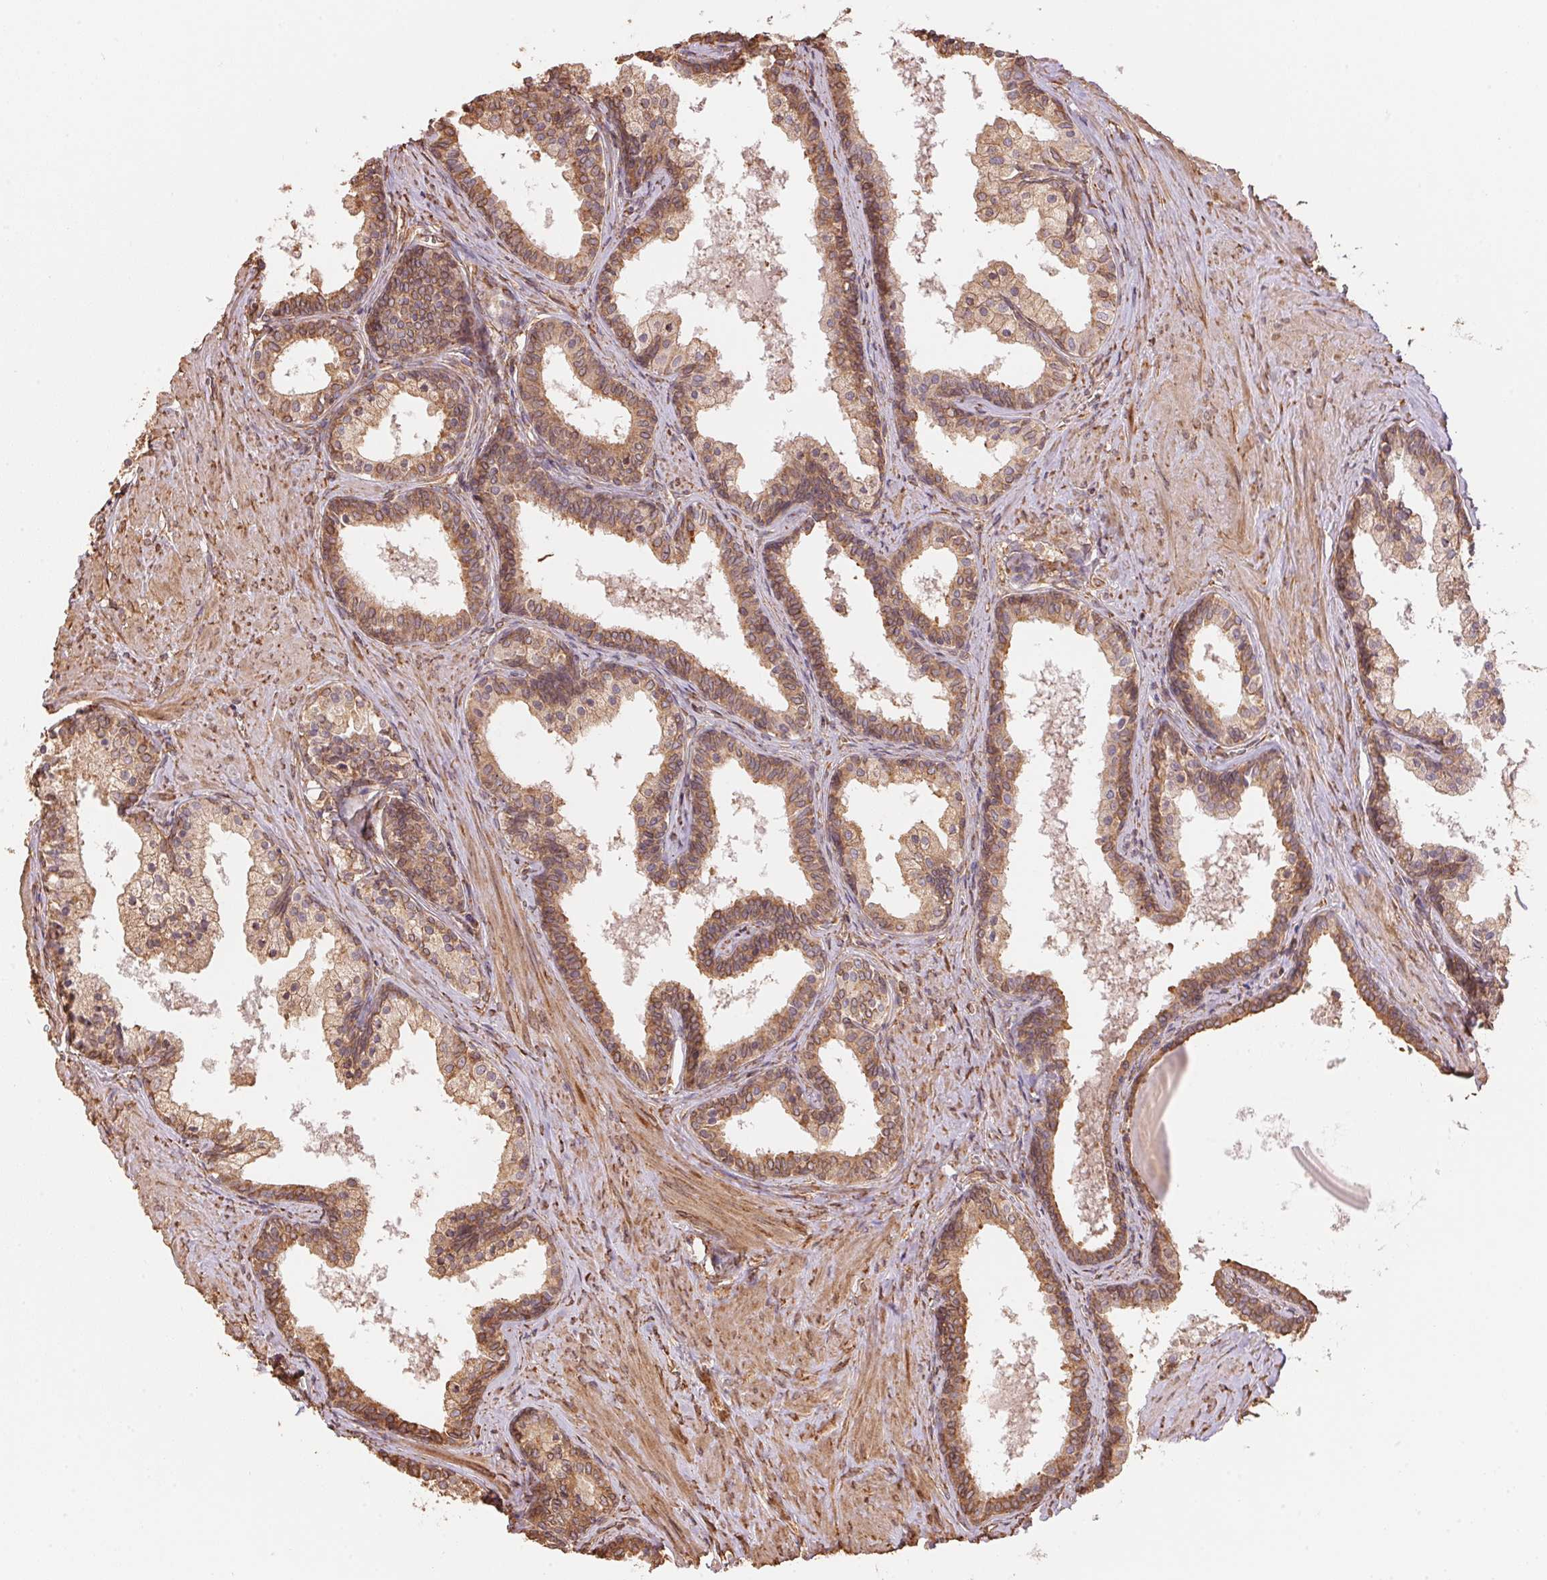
{"staining": {"intensity": "moderate", "quantity": ">75%", "location": "cytoplasmic/membranous"}, "tissue": "prostate", "cell_type": "Glandular cells", "image_type": "normal", "snomed": [{"axis": "morphology", "description": "Normal tissue, NOS"}, {"axis": "topography", "description": "Prostate"}], "caption": "This is a histology image of IHC staining of normal prostate, which shows moderate positivity in the cytoplasmic/membranous of glandular cells.", "gene": "C6orf163", "patient": {"sex": "male", "age": 61}}